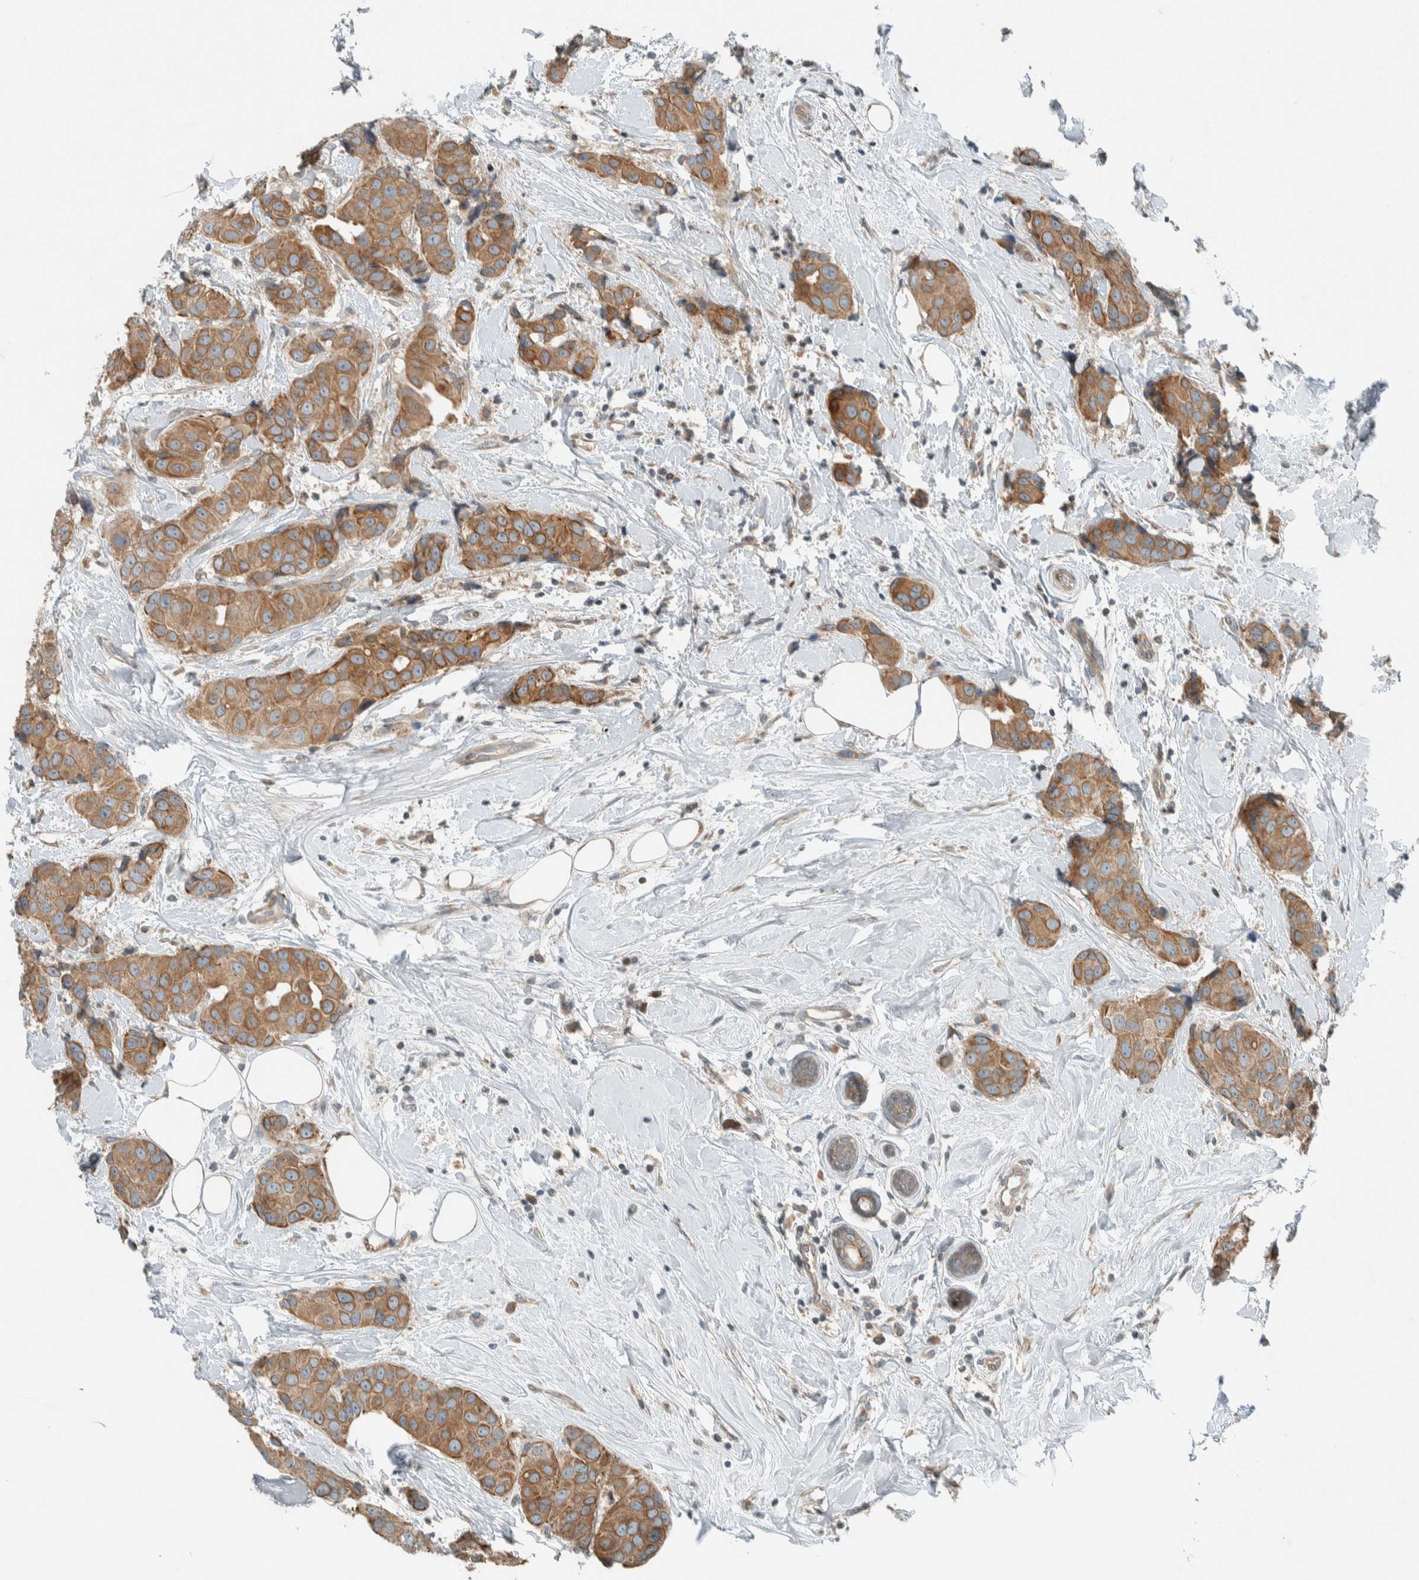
{"staining": {"intensity": "moderate", "quantity": ">75%", "location": "cytoplasmic/membranous"}, "tissue": "breast cancer", "cell_type": "Tumor cells", "image_type": "cancer", "snomed": [{"axis": "morphology", "description": "Normal tissue, NOS"}, {"axis": "morphology", "description": "Duct carcinoma"}, {"axis": "topography", "description": "Breast"}], "caption": "Human breast cancer (infiltrating ductal carcinoma) stained for a protein (brown) exhibits moderate cytoplasmic/membranous positive positivity in approximately >75% of tumor cells.", "gene": "SEL1L", "patient": {"sex": "female", "age": 39}}